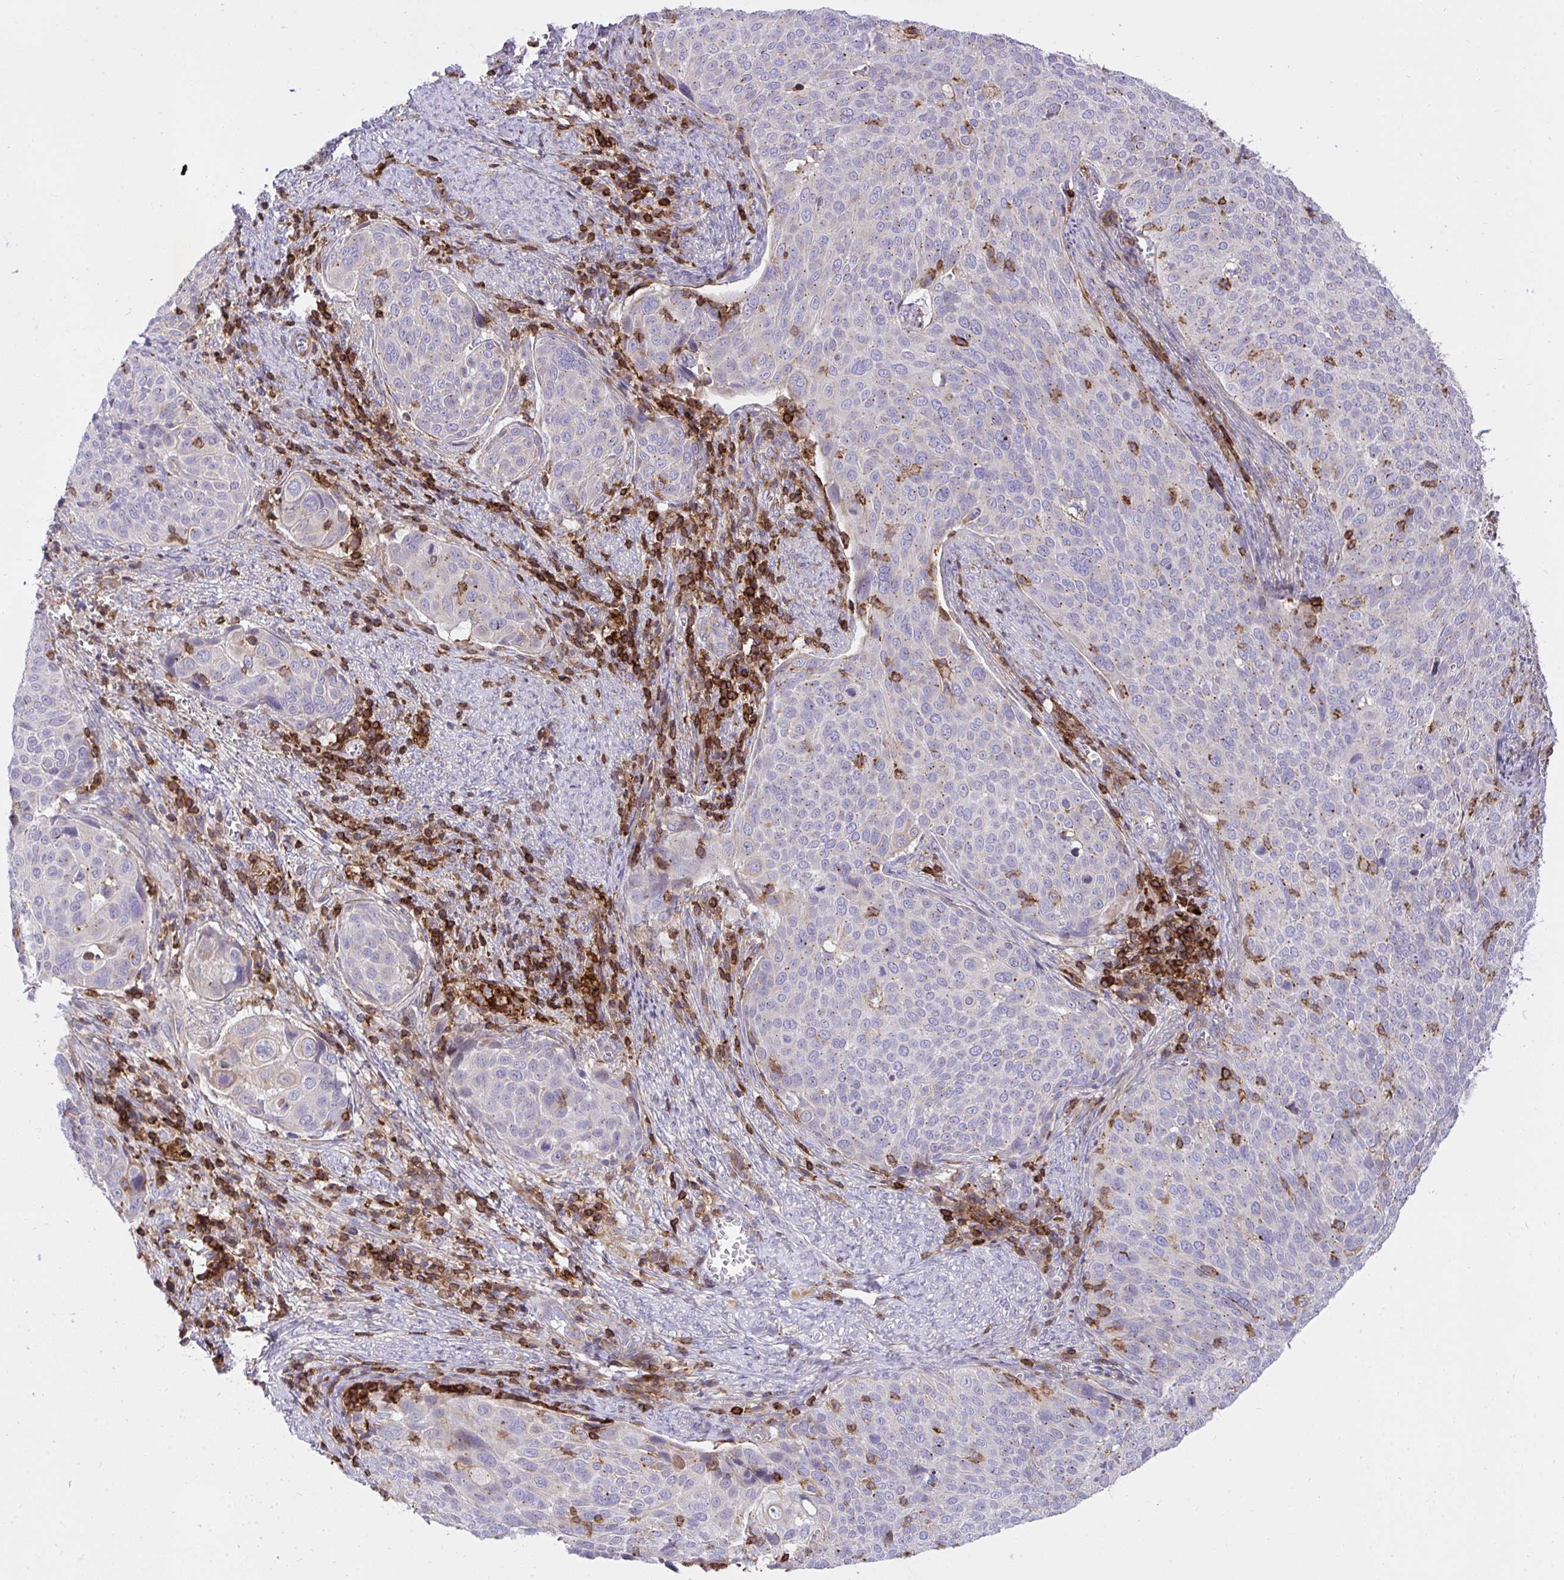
{"staining": {"intensity": "negative", "quantity": "none", "location": "none"}, "tissue": "cervical cancer", "cell_type": "Tumor cells", "image_type": "cancer", "snomed": [{"axis": "morphology", "description": "Squamous cell carcinoma, NOS"}, {"axis": "topography", "description": "Cervix"}], "caption": "A high-resolution micrograph shows immunohistochemistry (IHC) staining of cervical squamous cell carcinoma, which demonstrates no significant staining in tumor cells.", "gene": "ERI1", "patient": {"sex": "female", "age": 39}}